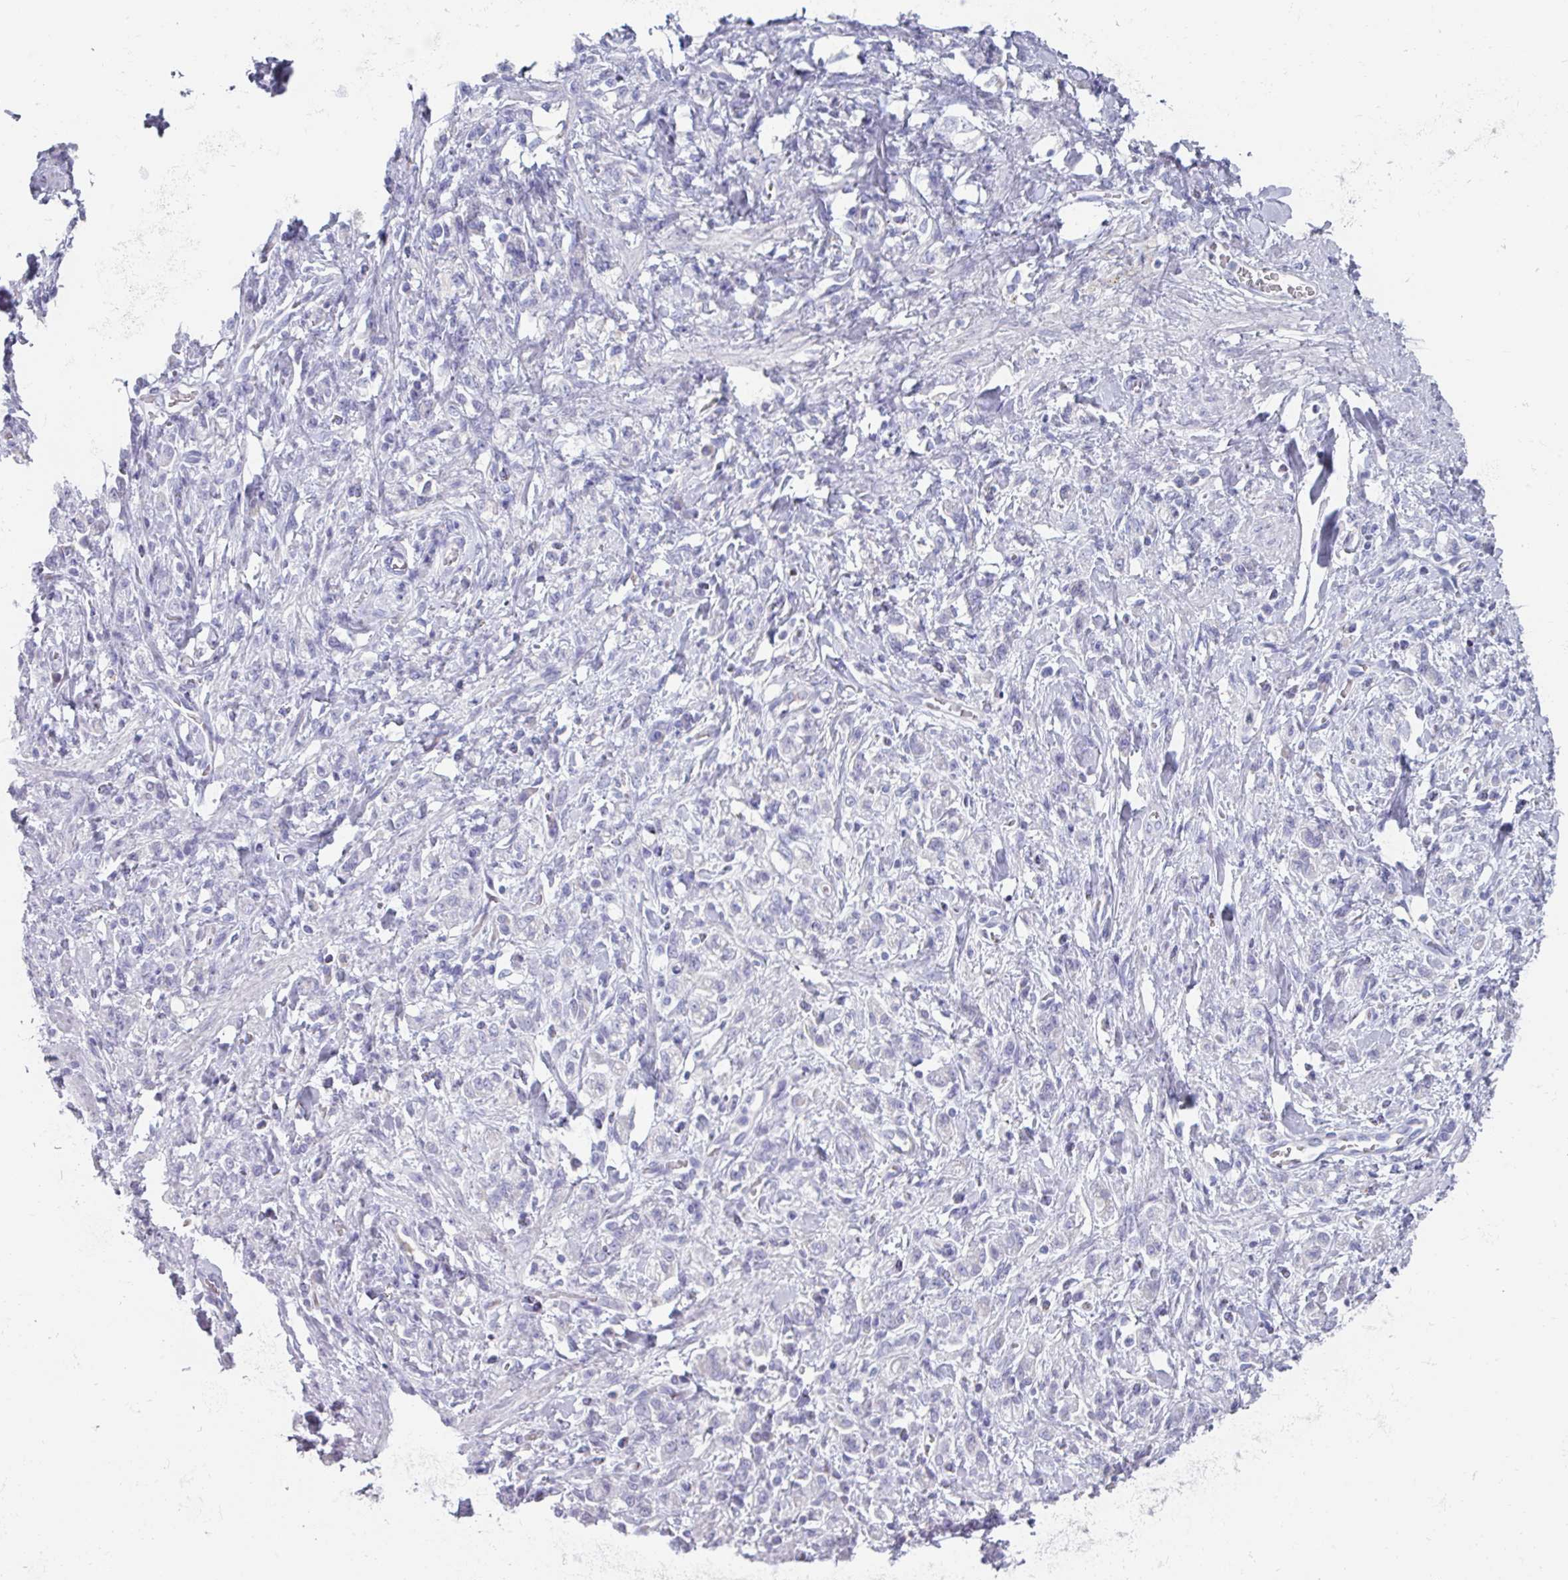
{"staining": {"intensity": "negative", "quantity": "none", "location": "none"}, "tissue": "stomach cancer", "cell_type": "Tumor cells", "image_type": "cancer", "snomed": [{"axis": "morphology", "description": "Adenocarcinoma, NOS"}, {"axis": "topography", "description": "Stomach"}], "caption": "A high-resolution histopathology image shows immunohistochemistry staining of stomach cancer (adenocarcinoma), which demonstrates no significant positivity in tumor cells.", "gene": "OR2T10", "patient": {"sex": "male", "age": 77}}